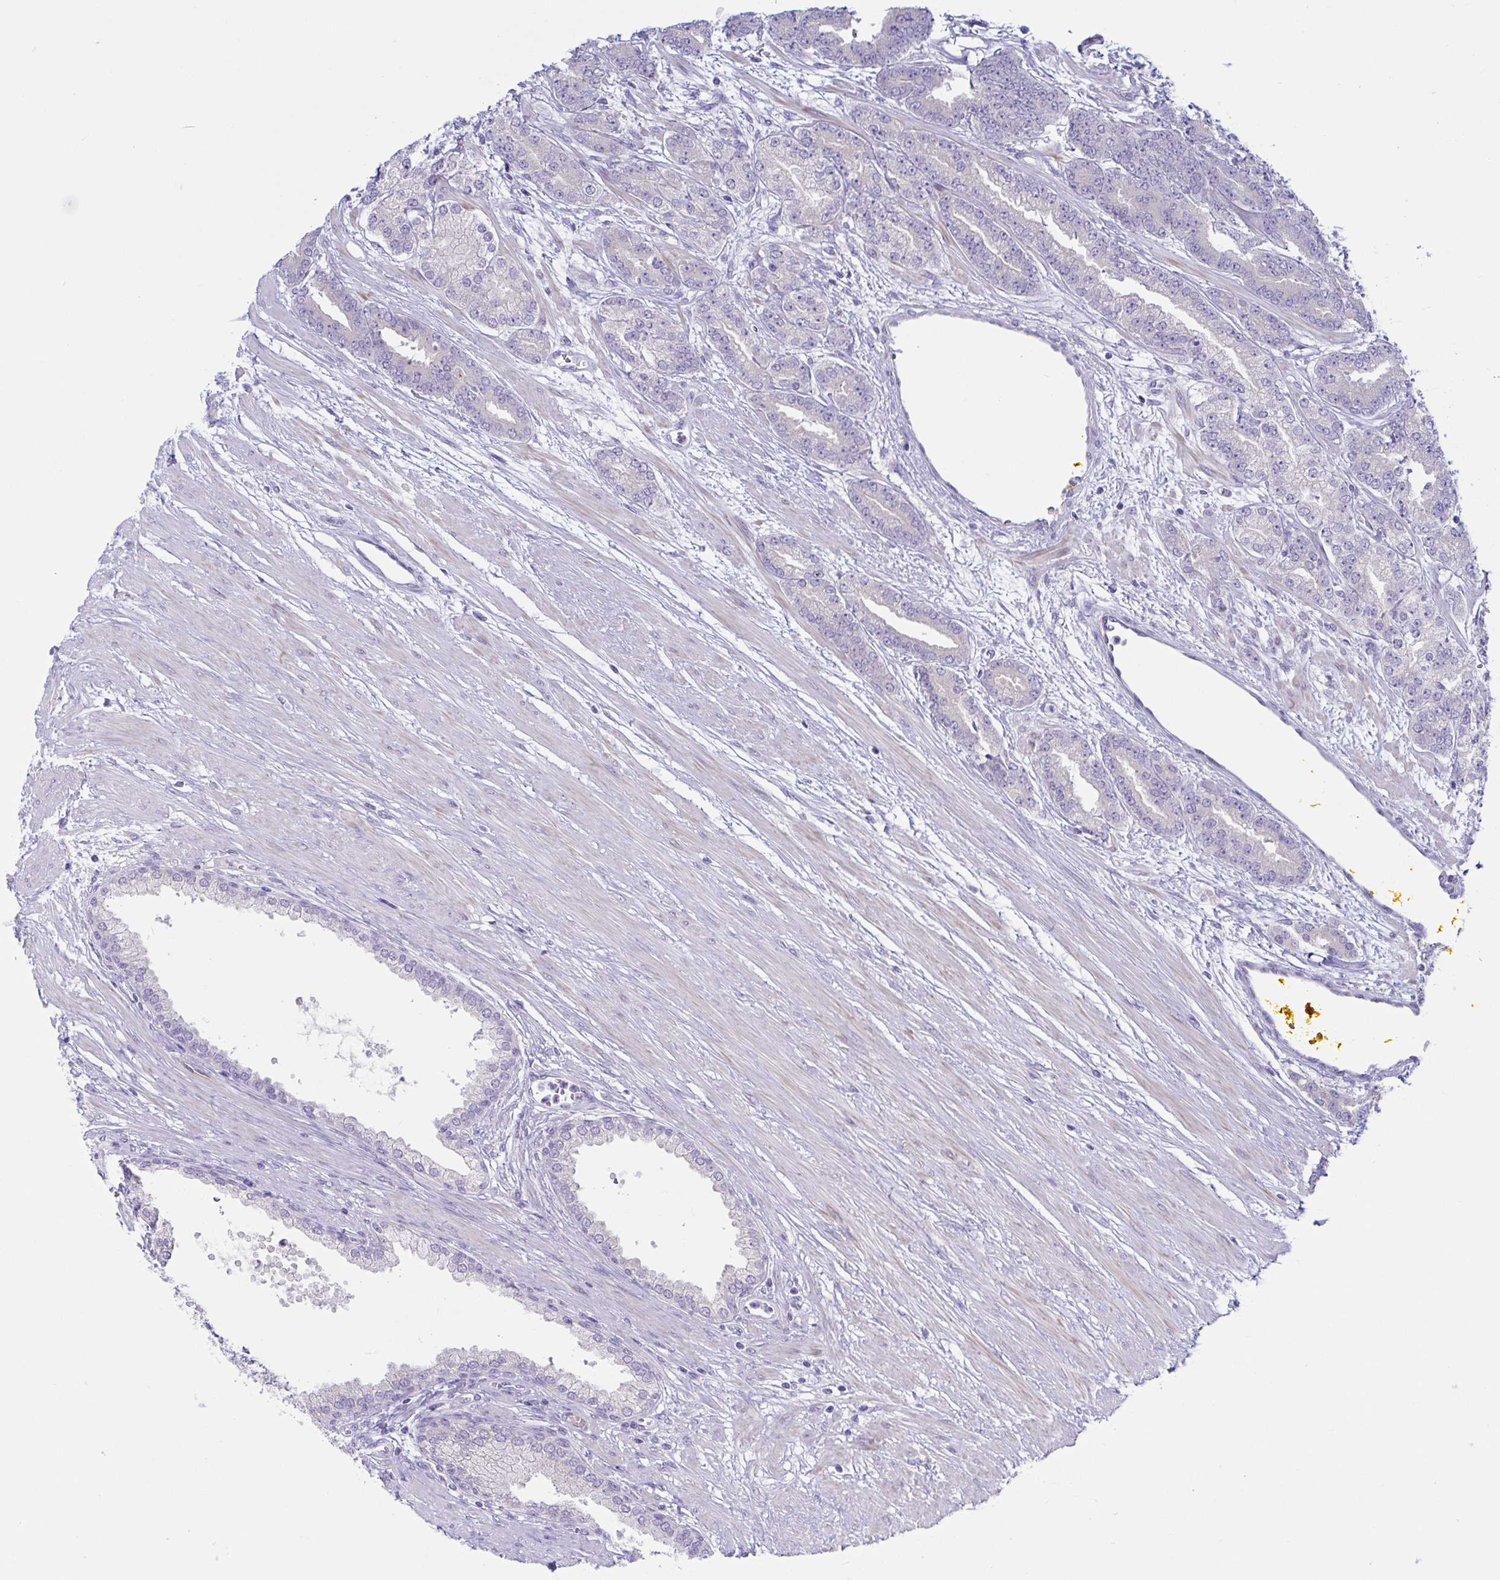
{"staining": {"intensity": "negative", "quantity": "none", "location": "none"}, "tissue": "prostate cancer", "cell_type": "Tumor cells", "image_type": "cancer", "snomed": [{"axis": "morphology", "description": "Adenocarcinoma, High grade"}, {"axis": "topography", "description": "Prostate"}], "caption": "Immunohistochemistry (IHC) image of neoplastic tissue: prostate cancer (high-grade adenocarcinoma) stained with DAB (3,3'-diaminobenzidine) displays no significant protein positivity in tumor cells. Brightfield microscopy of immunohistochemistry (IHC) stained with DAB (3,3'-diaminobenzidine) (brown) and hematoxylin (blue), captured at high magnification.", "gene": "TNNI2", "patient": {"sex": "male", "age": 60}}